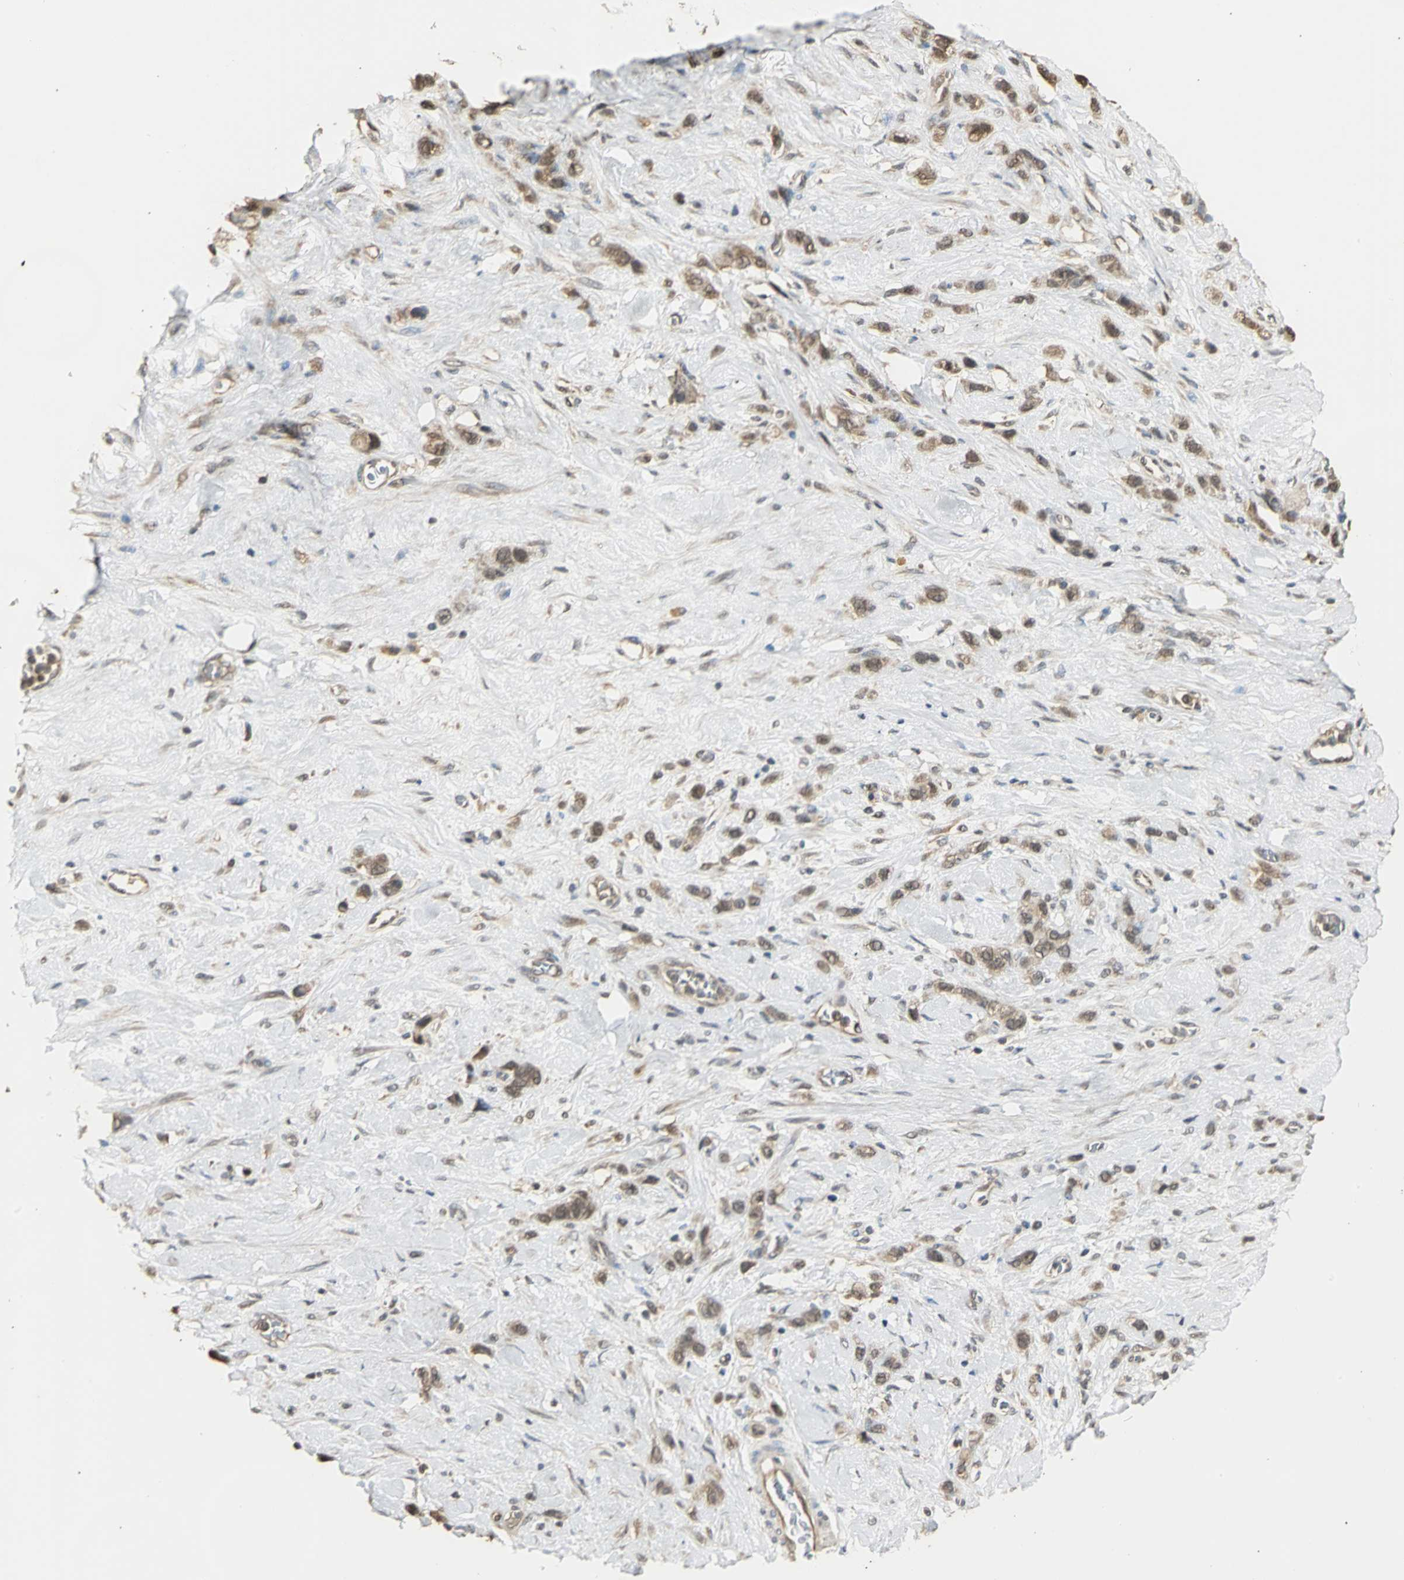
{"staining": {"intensity": "moderate", "quantity": ">75%", "location": "cytoplasmic/membranous"}, "tissue": "stomach cancer", "cell_type": "Tumor cells", "image_type": "cancer", "snomed": [{"axis": "morphology", "description": "Normal tissue, NOS"}, {"axis": "morphology", "description": "Adenocarcinoma, NOS"}, {"axis": "morphology", "description": "Adenocarcinoma, High grade"}, {"axis": "topography", "description": "Stomach, upper"}, {"axis": "topography", "description": "Stomach"}], "caption": "This histopathology image shows IHC staining of human stomach cancer, with medium moderate cytoplasmic/membranous staining in approximately >75% of tumor cells.", "gene": "PARK7", "patient": {"sex": "female", "age": 65}}